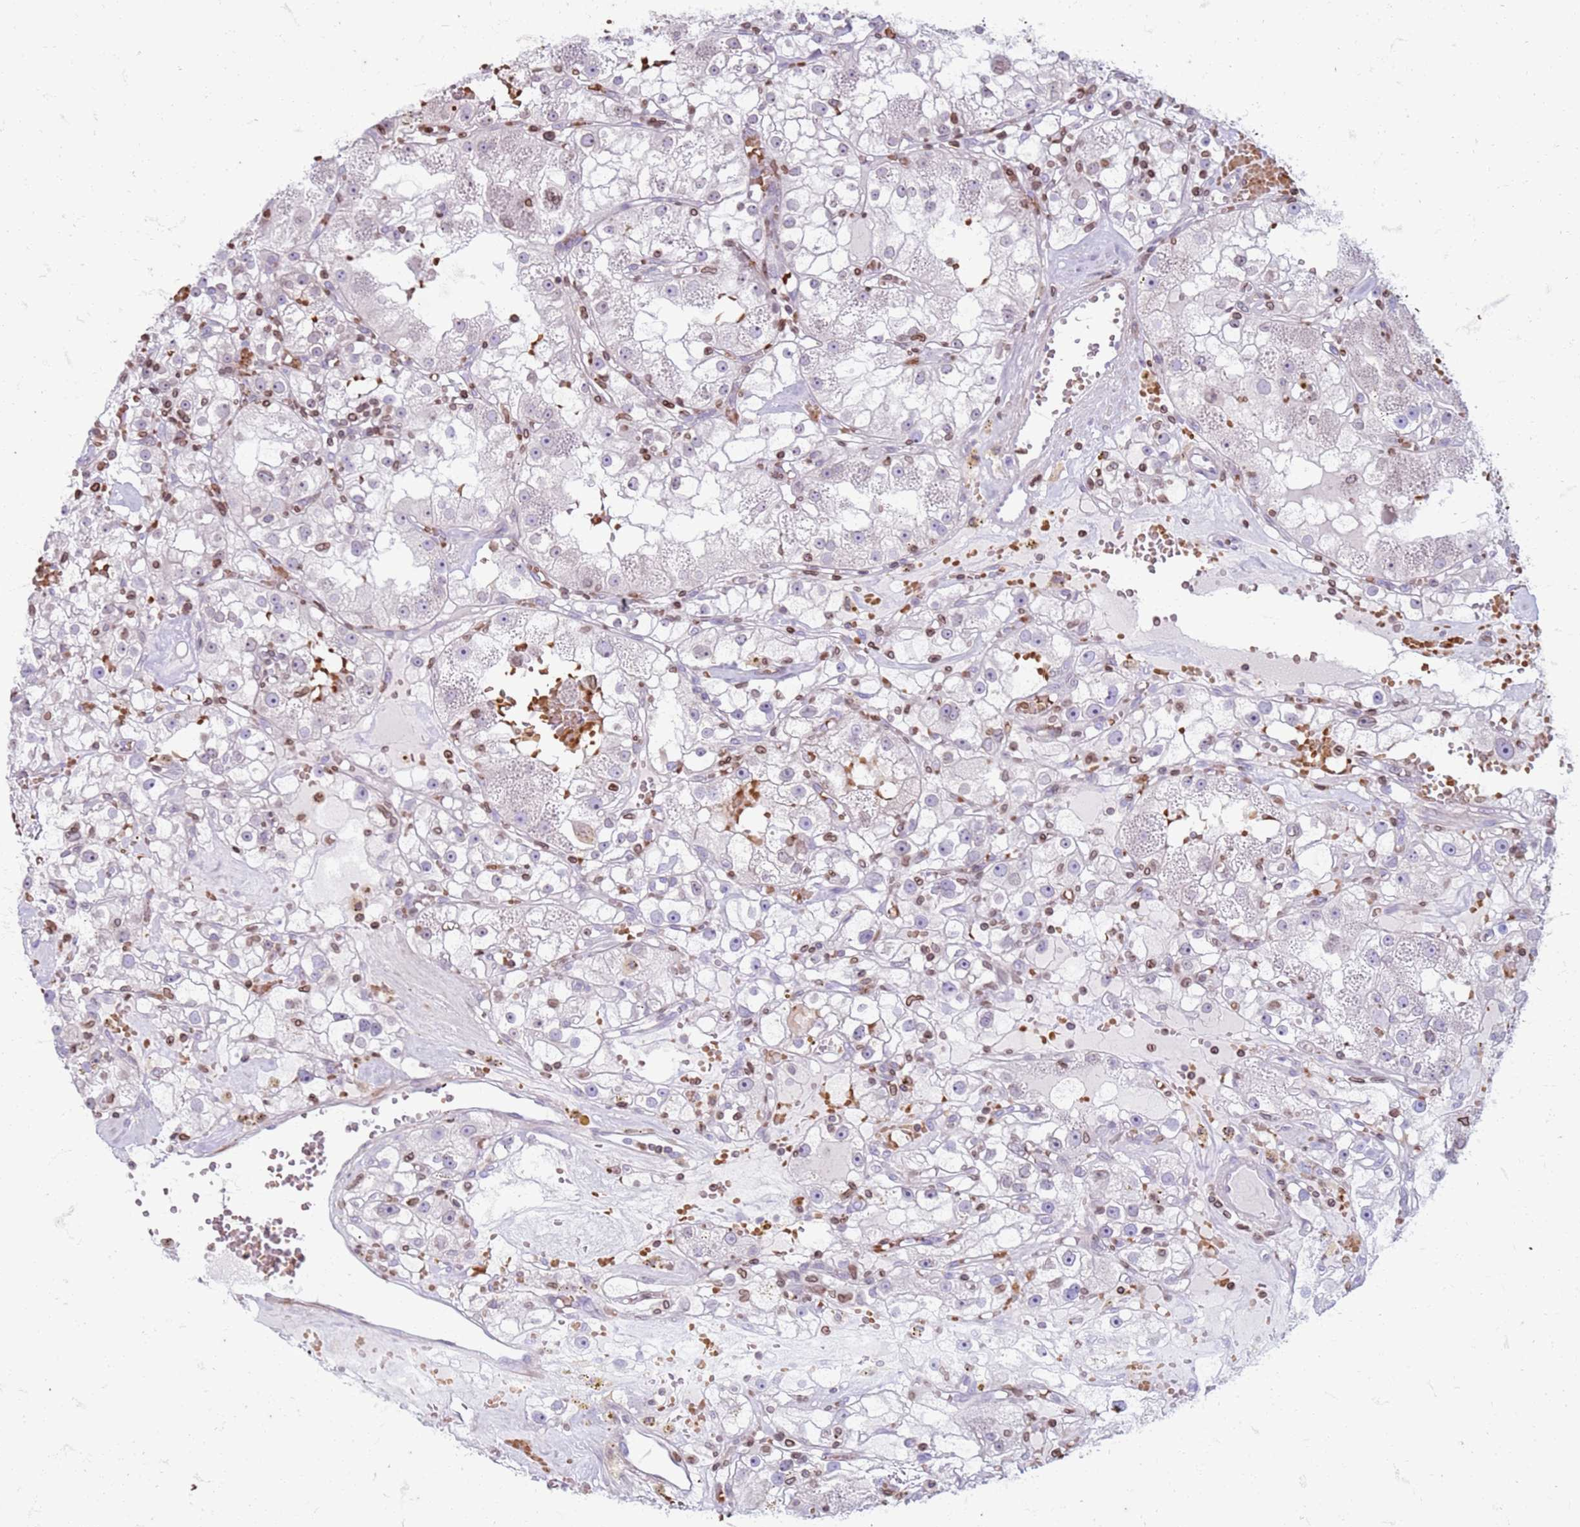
{"staining": {"intensity": "negative", "quantity": "none", "location": "none"}, "tissue": "renal cancer", "cell_type": "Tumor cells", "image_type": "cancer", "snomed": [{"axis": "morphology", "description": "Adenocarcinoma, NOS"}, {"axis": "topography", "description": "Kidney"}], "caption": "High power microscopy histopathology image of an immunohistochemistry micrograph of renal adenocarcinoma, revealing no significant positivity in tumor cells.", "gene": "METTL25B", "patient": {"sex": "male", "age": 56}}